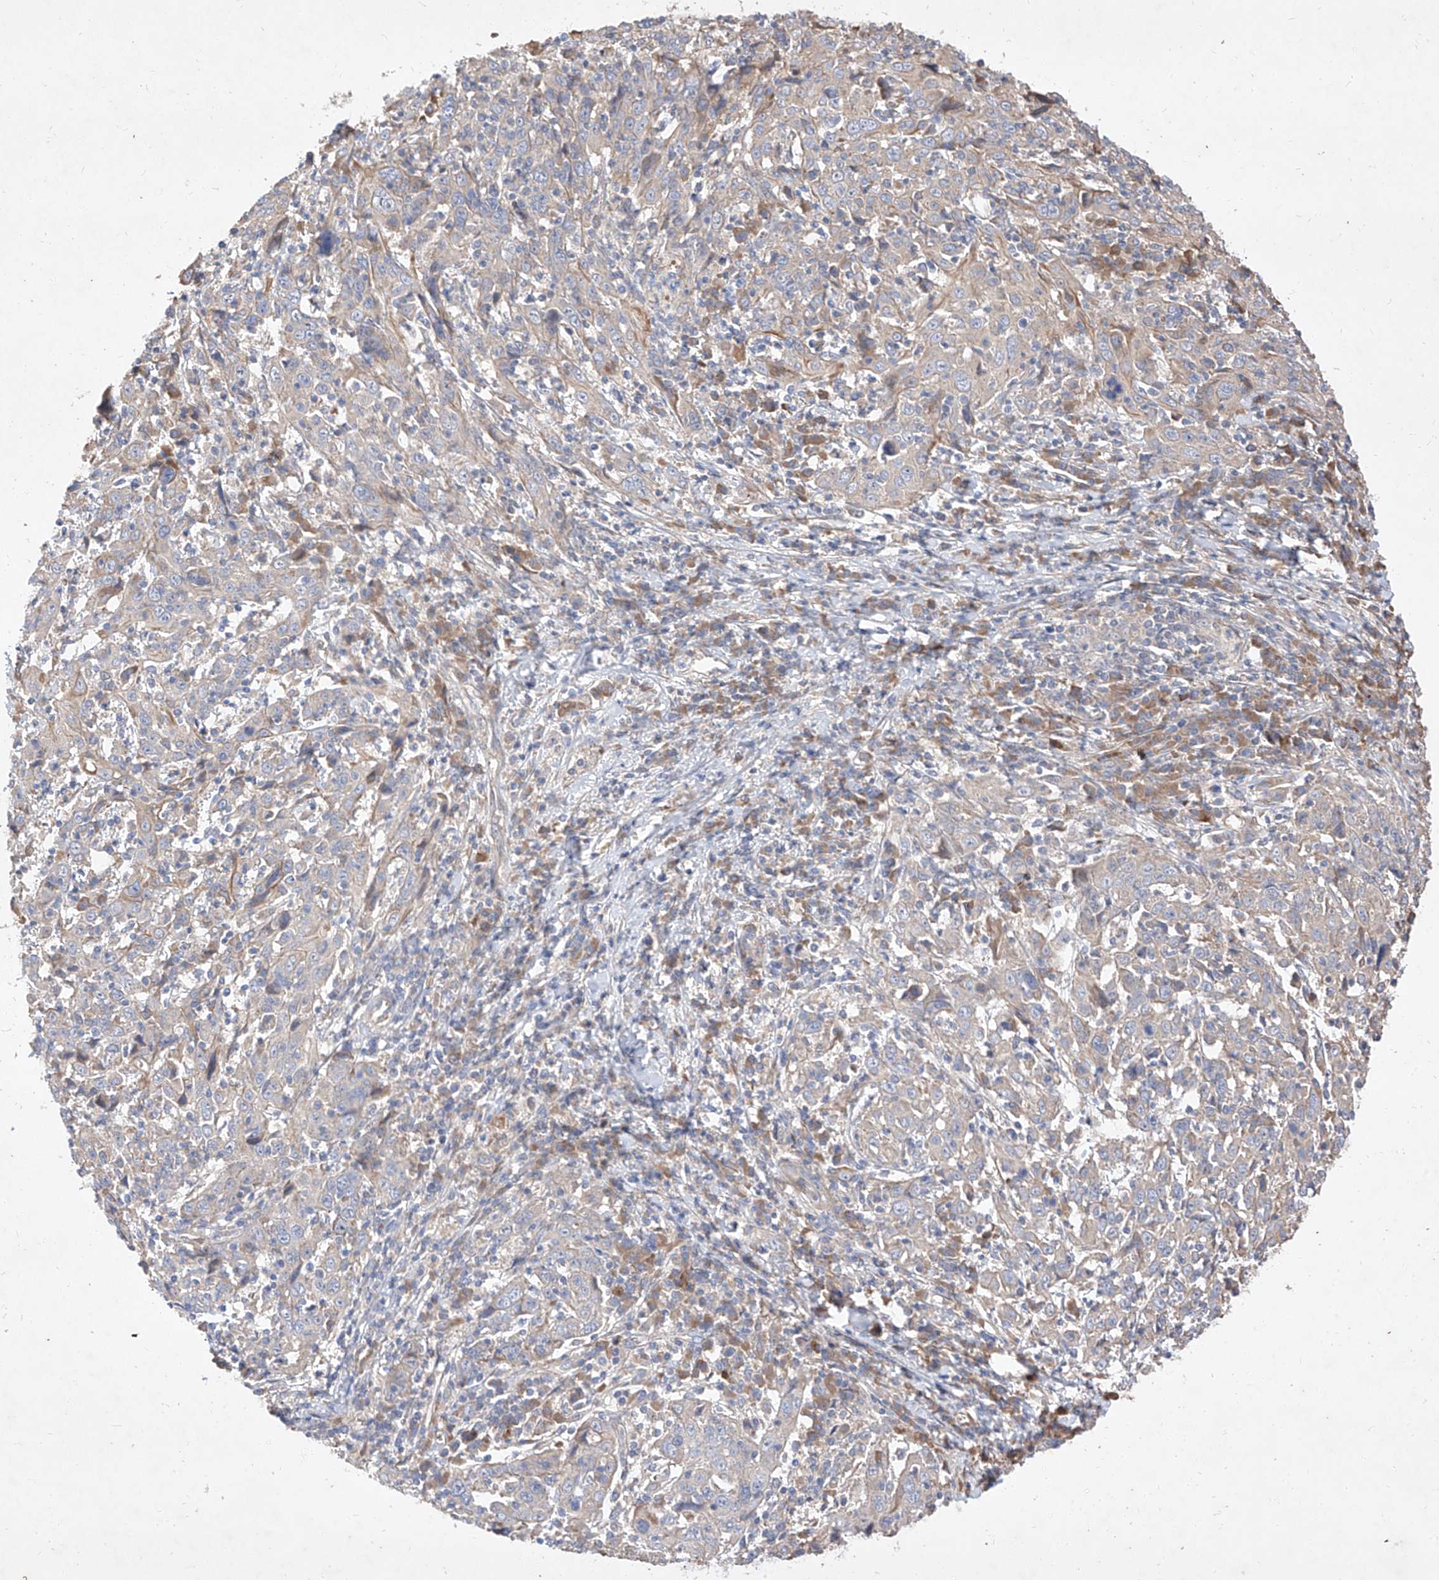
{"staining": {"intensity": "weak", "quantity": "<25%", "location": "cytoplasmic/membranous"}, "tissue": "cervical cancer", "cell_type": "Tumor cells", "image_type": "cancer", "snomed": [{"axis": "morphology", "description": "Squamous cell carcinoma, NOS"}, {"axis": "topography", "description": "Cervix"}], "caption": "Immunohistochemistry (IHC) of cervical cancer (squamous cell carcinoma) exhibits no staining in tumor cells.", "gene": "DIRAS3", "patient": {"sex": "female", "age": 46}}